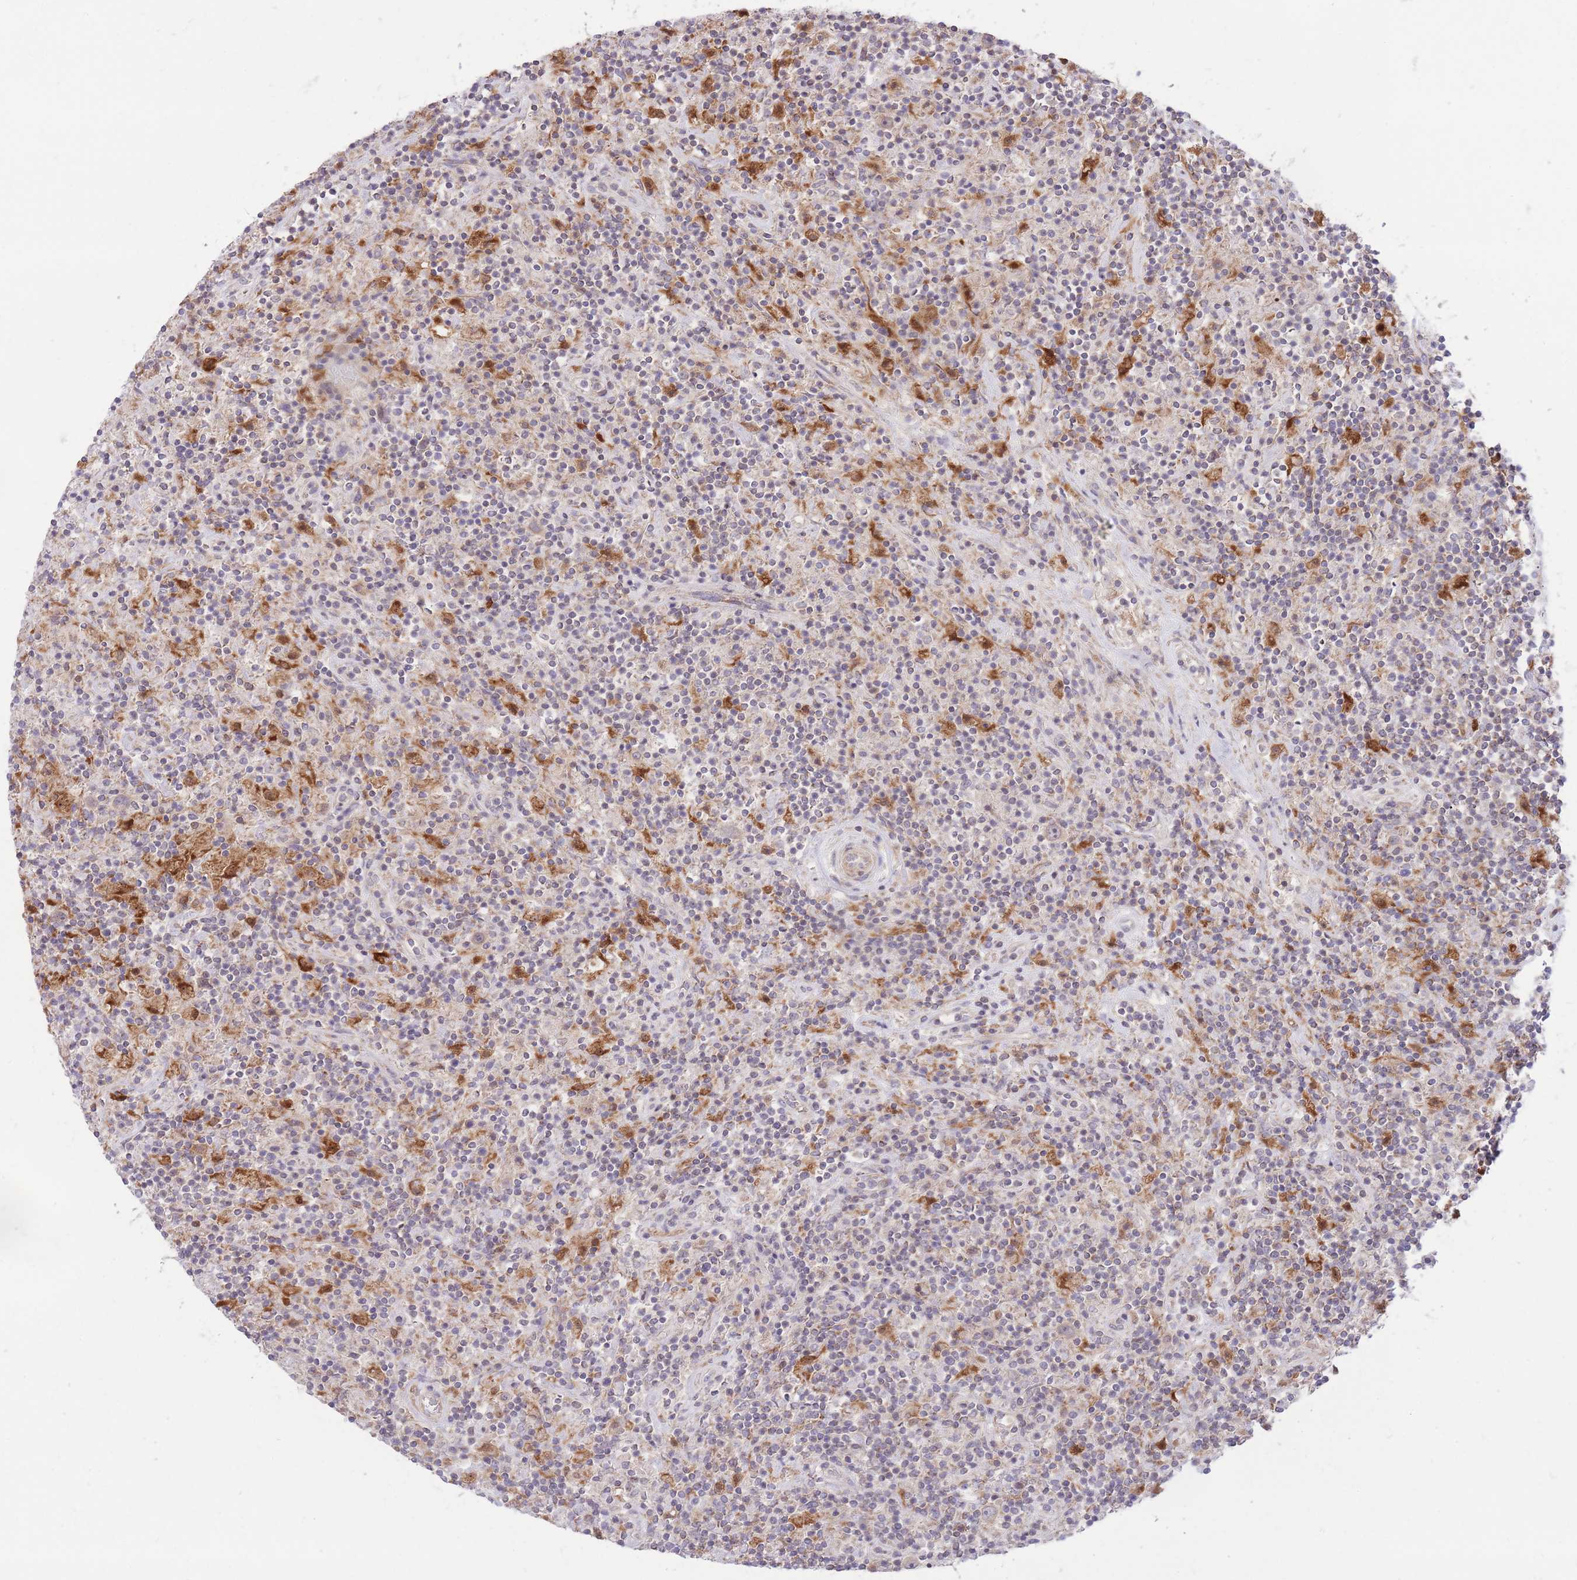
{"staining": {"intensity": "negative", "quantity": "none", "location": "none"}, "tissue": "lymphoma", "cell_type": "Tumor cells", "image_type": "cancer", "snomed": [{"axis": "morphology", "description": "Hodgkin's disease, NOS"}, {"axis": "topography", "description": "Lymph node"}], "caption": "IHC of lymphoma demonstrates no staining in tumor cells.", "gene": "BOLA2B", "patient": {"sex": "male", "age": 70}}